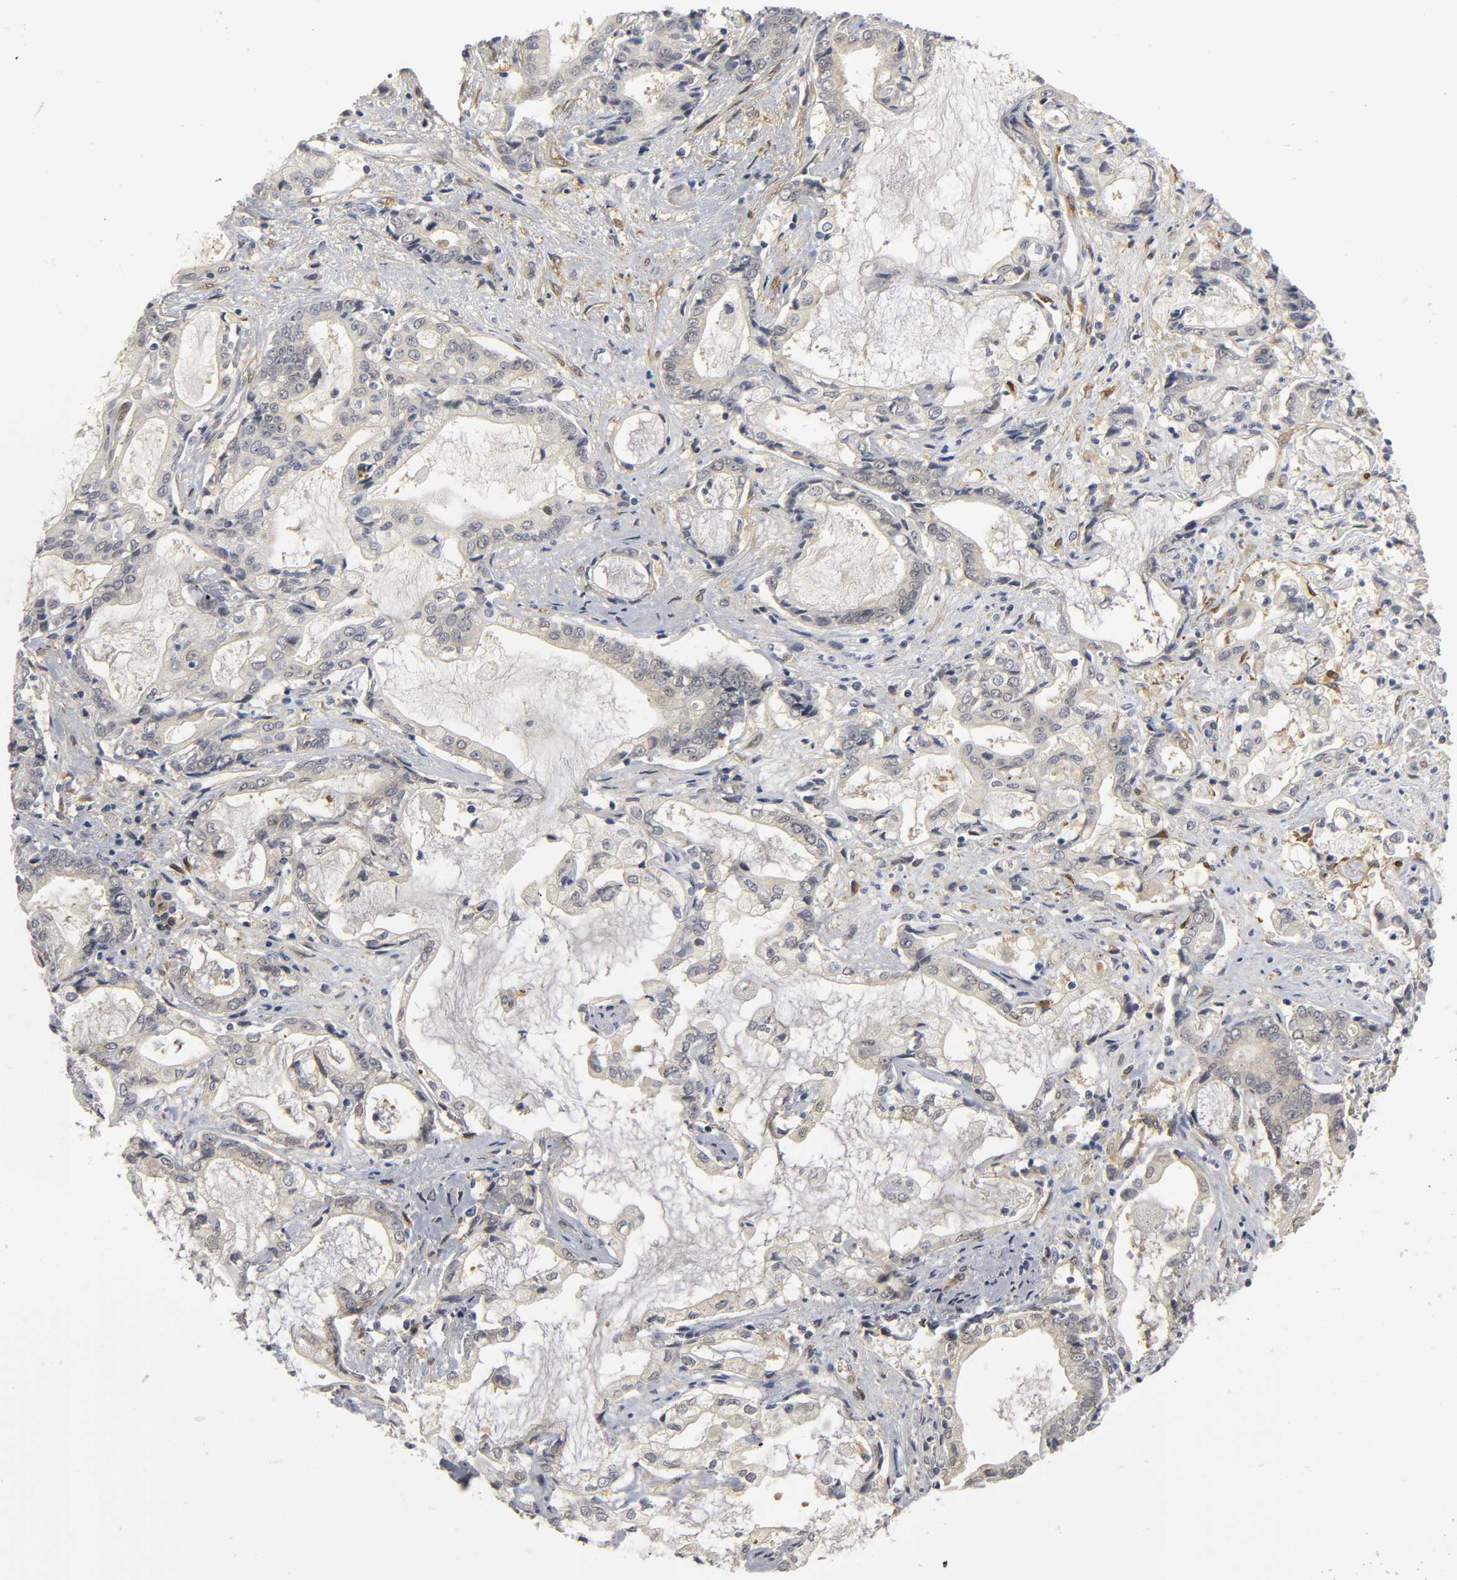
{"staining": {"intensity": "negative", "quantity": "none", "location": "none"}, "tissue": "liver cancer", "cell_type": "Tumor cells", "image_type": "cancer", "snomed": [{"axis": "morphology", "description": "Cholangiocarcinoma"}, {"axis": "topography", "description": "Liver"}], "caption": "Immunohistochemistry (IHC) of human liver cholangiocarcinoma exhibits no staining in tumor cells. (Stains: DAB (3,3'-diaminobenzidine) immunohistochemistry with hematoxylin counter stain, Microscopy: brightfield microscopy at high magnification).", "gene": "PDLIM3", "patient": {"sex": "male", "age": 57}}